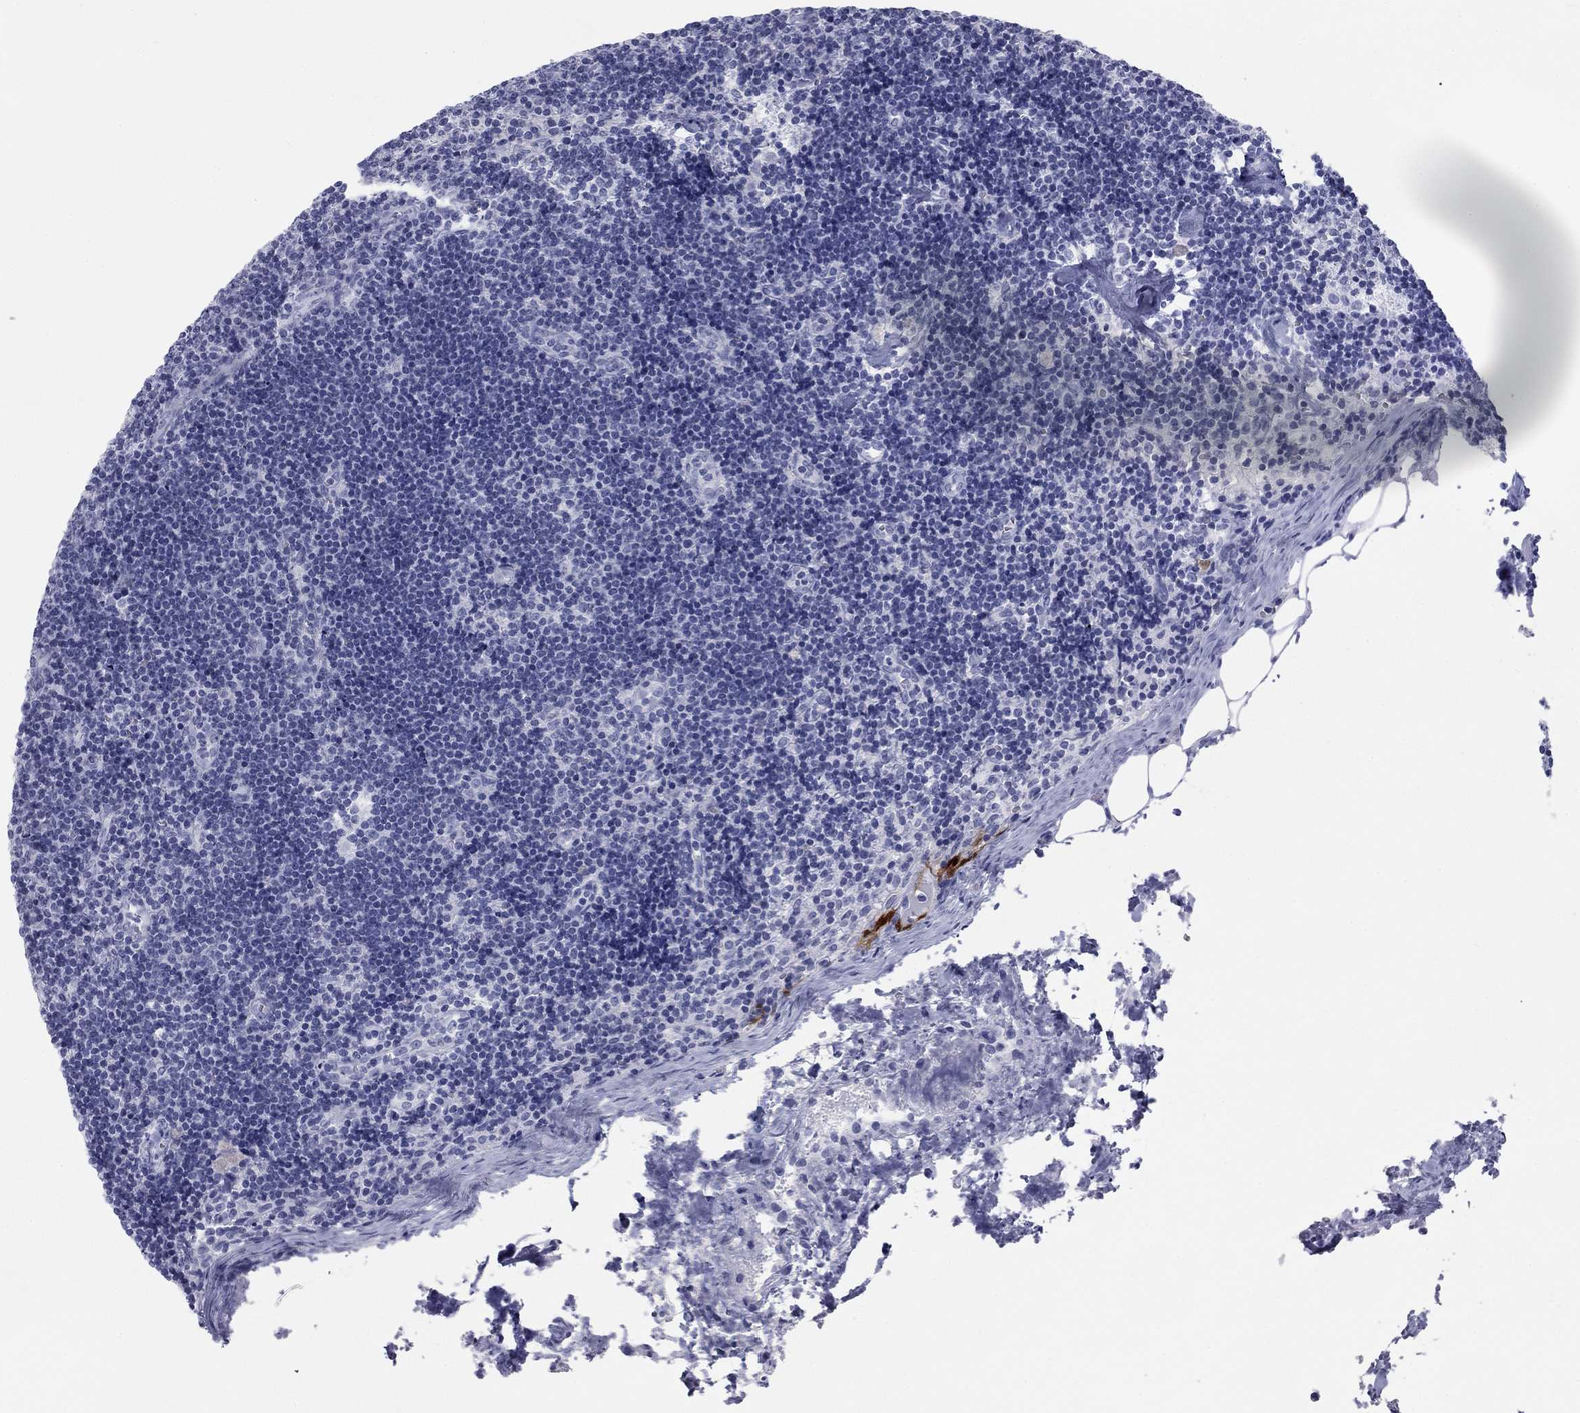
{"staining": {"intensity": "negative", "quantity": "none", "location": "none"}, "tissue": "lymph node", "cell_type": "Non-germinal center cells", "image_type": "normal", "snomed": [{"axis": "morphology", "description": "Normal tissue, NOS"}, {"axis": "topography", "description": "Lymph node"}], "caption": "Micrograph shows no significant protein staining in non-germinal center cells of unremarkable lymph node. (Immunohistochemistry (ihc), brightfield microscopy, high magnification).", "gene": "CALB1", "patient": {"sex": "female", "age": 51}}